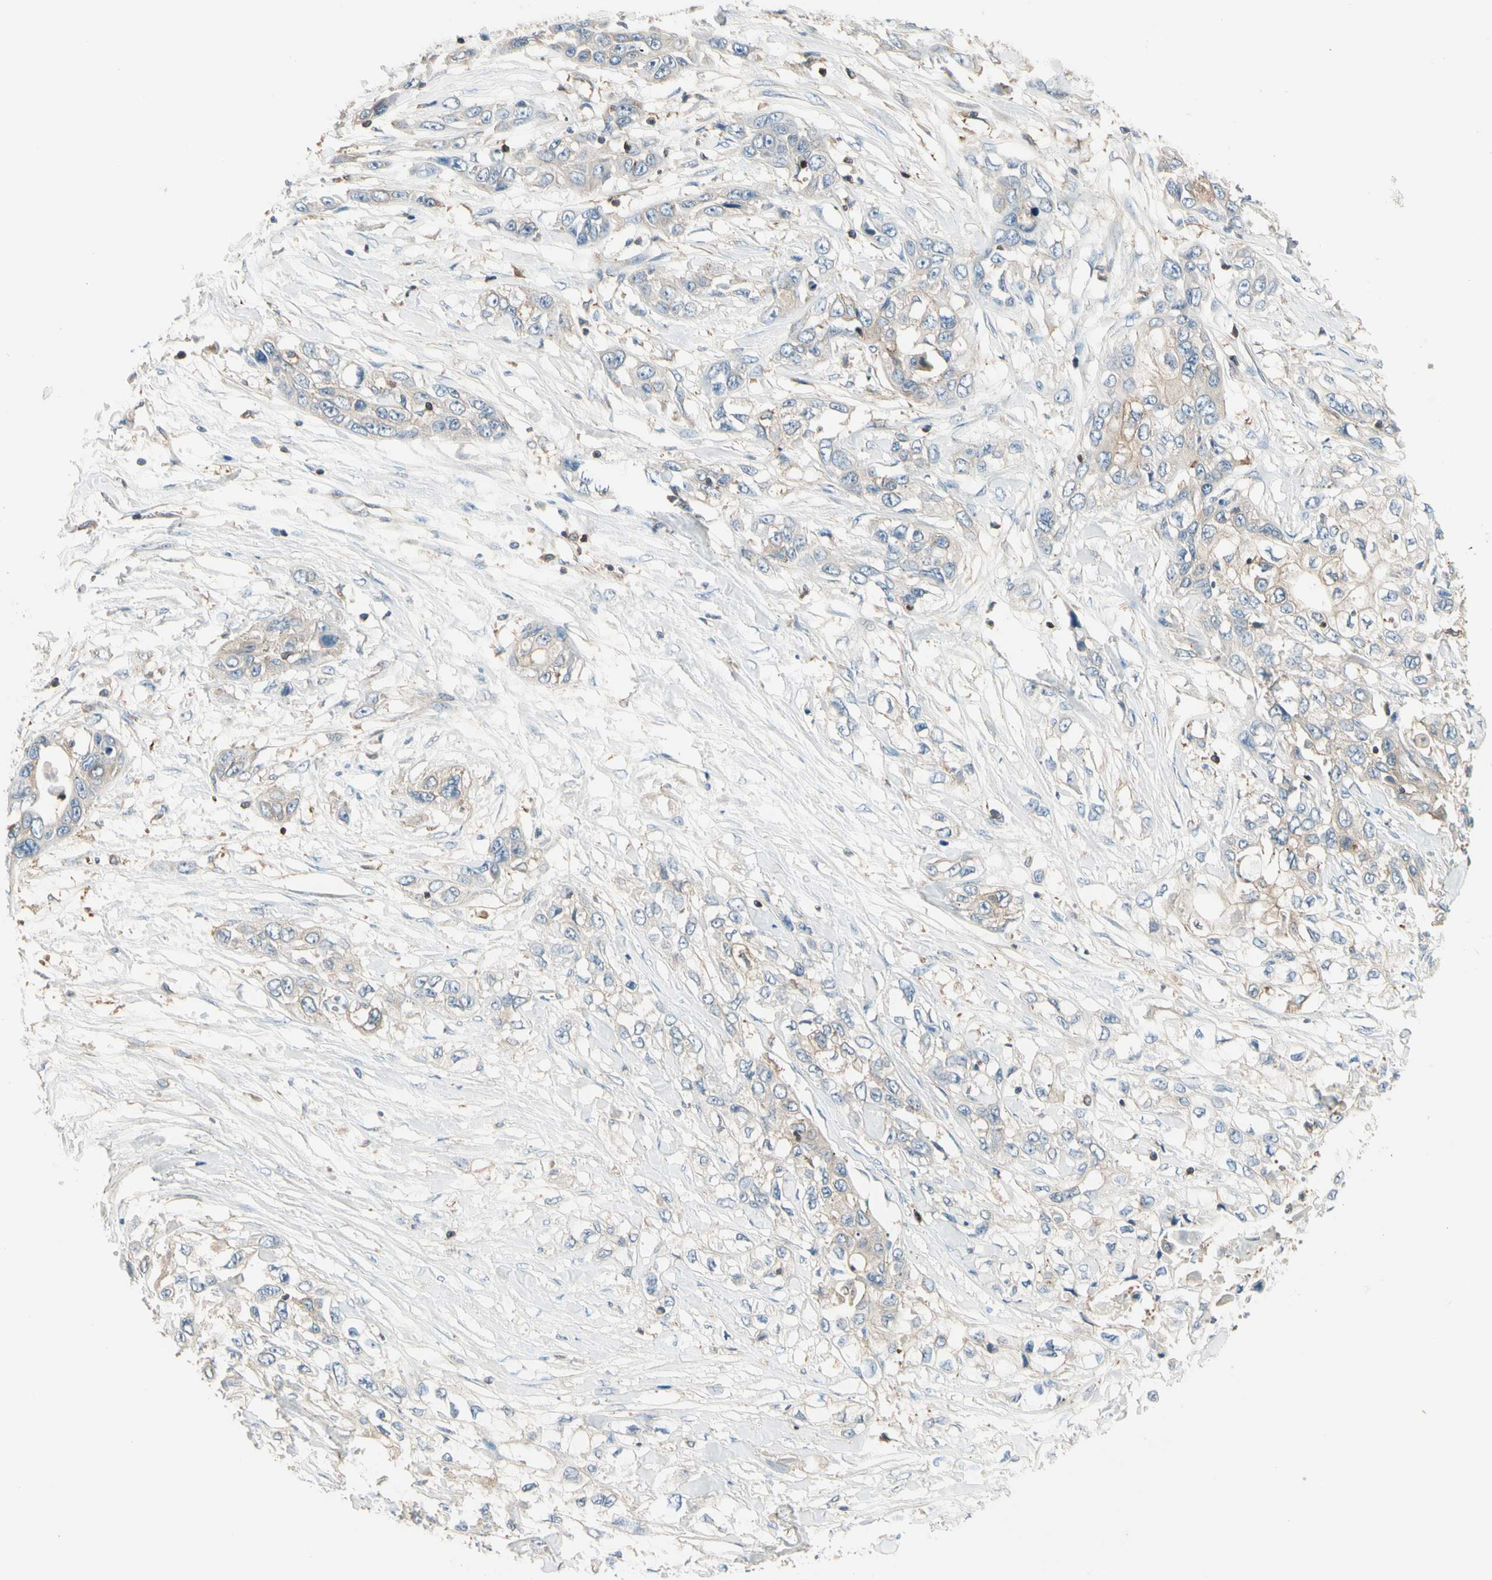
{"staining": {"intensity": "weak", "quantity": "25%-75%", "location": "cytoplasmic/membranous"}, "tissue": "pancreatic cancer", "cell_type": "Tumor cells", "image_type": "cancer", "snomed": [{"axis": "morphology", "description": "Adenocarcinoma, NOS"}, {"axis": "topography", "description": "Pancreas"}], "caption": "This image reveals pancreatic adenocarcinoma stained with IHC to label a protein in brown. The cytoplasmic/membranous of tumor cells show weak positivity for the protein. Nuclei are counter-stained blue.", "gene": "CAPZA2", "patient": {"sex": "female", "age": 70}}